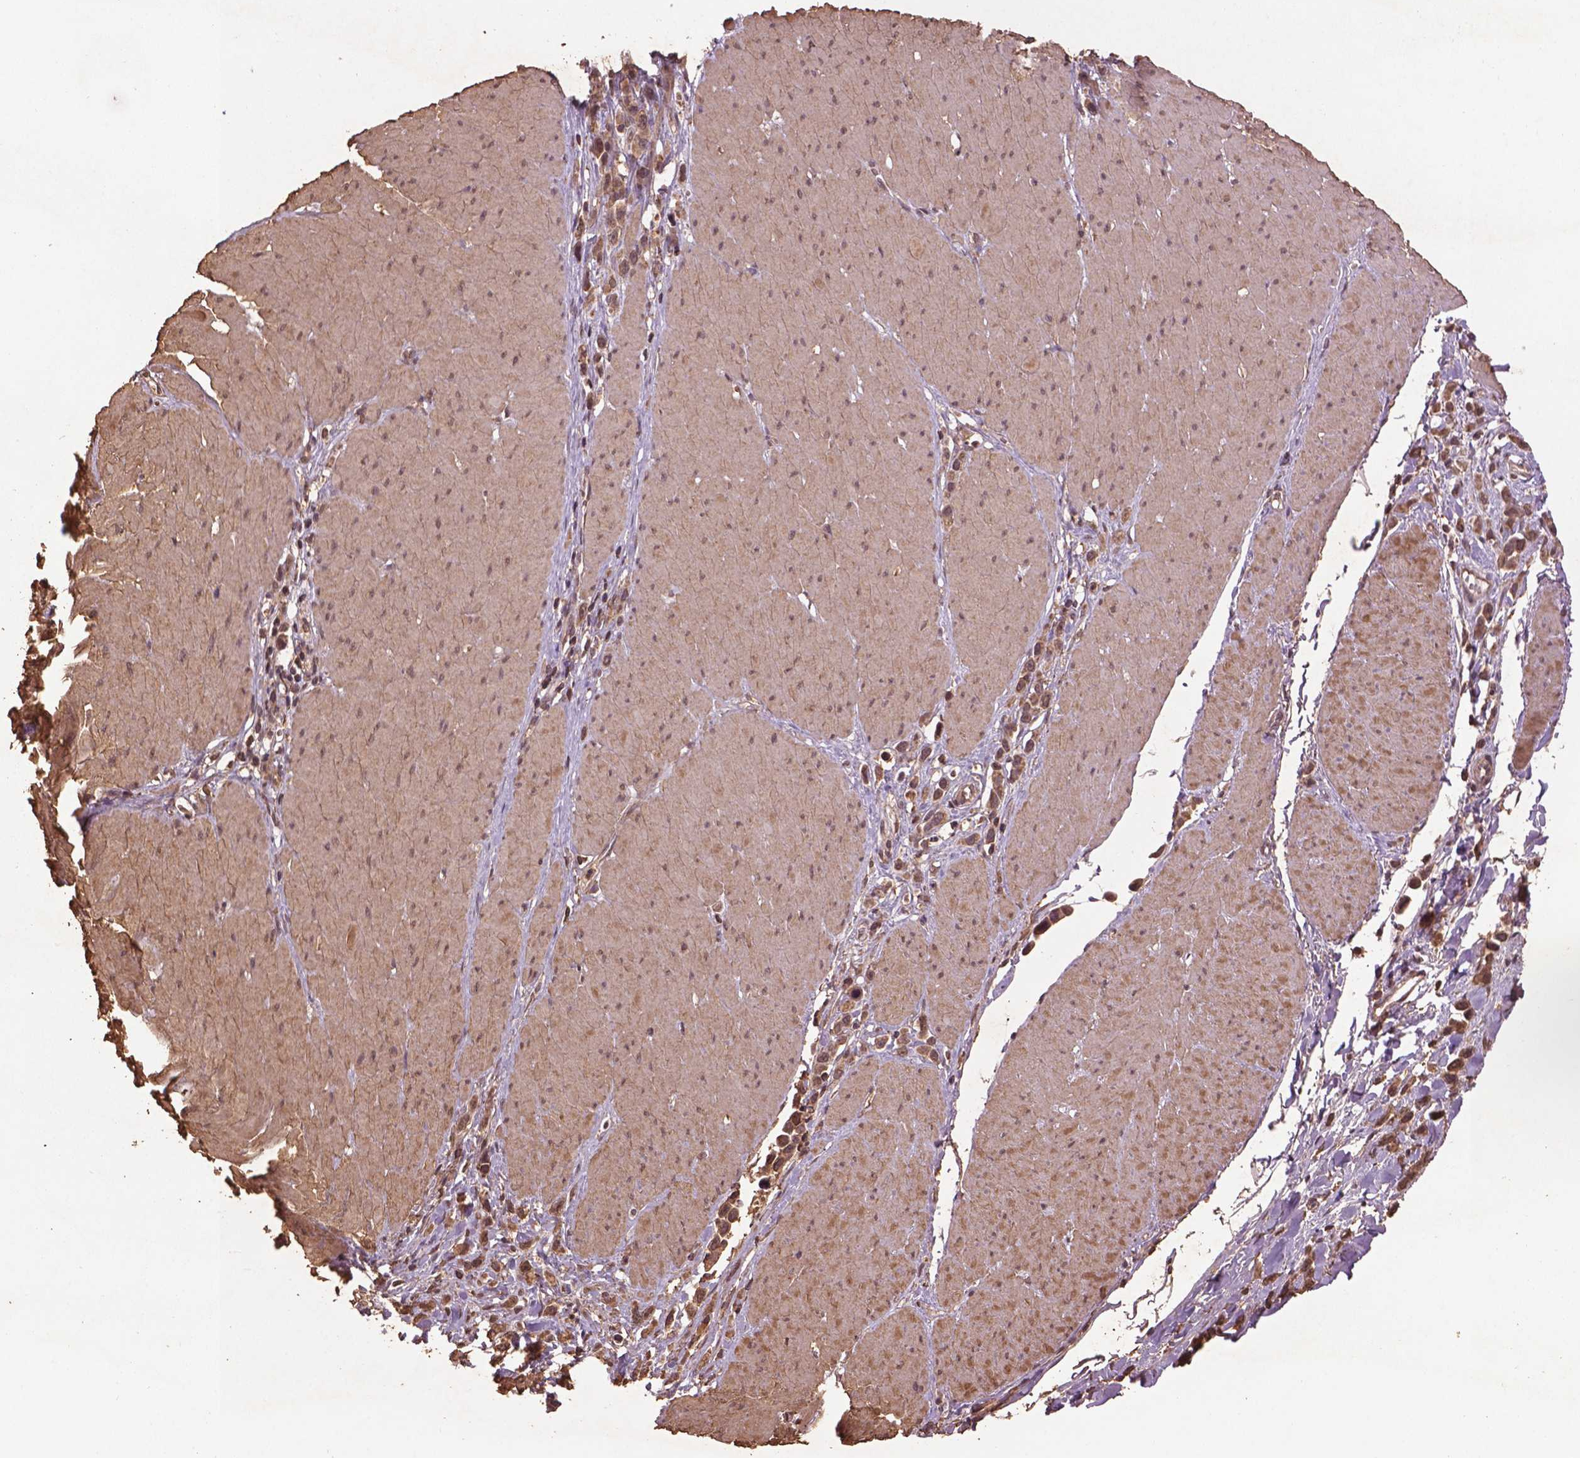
{"staining": {"intensity": "weak", "quantity": ">75%", "location": "cytoplasmic/membranous,nuclear"}, "tissue": "stomach cancer", "cell_type": "Tumor cells", "image_type": "cancer", "snomed": [{"axis": "morphology", "description": "Adenocarcinoma, NOS"}, {"axis": "topography", "description": "Stomach"}], "caption": "About >75% of tumor cells in human stomach cancer (adenocarcinoma) exhibit weak cytoplasmic/membranous and nuclear protein staining as visualized by brown immunohistochemical staining.", "gene": "BABAM1", "patient": {"sex": "male", "age": 47}}